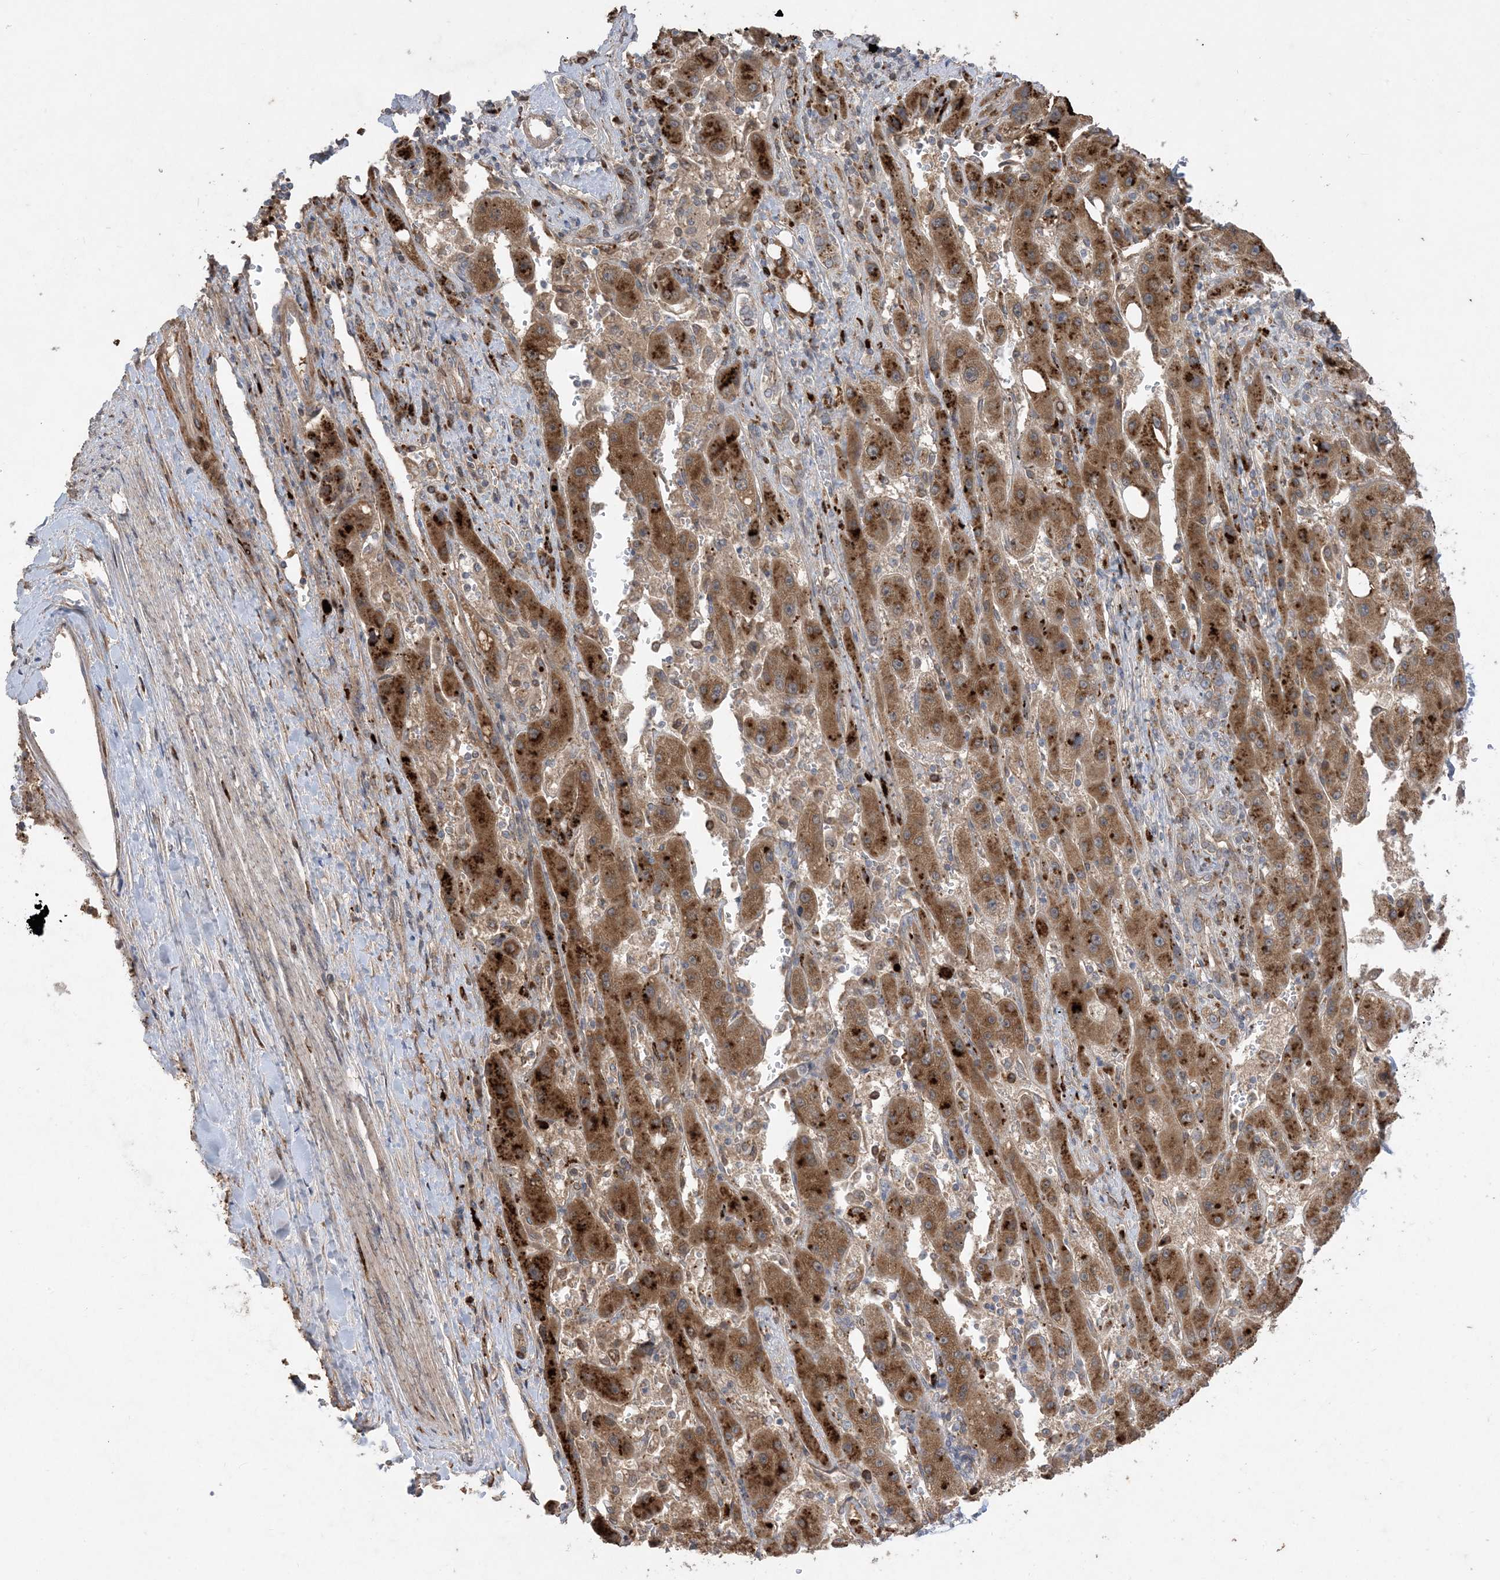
{"staining": {"intensity": "strong", "quantity": ">75%", "location": "cytoplasmic/membranous"}, "tissue": "liver cancer", "cell_type": "Tumor cells", "image_type": "cancer", "snomed": [{"axis": "morphology", "description": "Carcinoma, Hepatocellular, NOS"}, {"axis": "topography", "description": "Liver"}], "caption": "Immunohistochemistry photomicrograph of neoplastic tissue: human liver hepatocellular carcinoma stained using immunohistochemistry (IHC) shows high levels of strong protein expression localized specifically in the cytoplasmic/membranous of tumor cells, appearing as a cytoplasmic/membranous brown color.", "gene": "MASP2", "patient": {"sex": "female", "age": 73}}